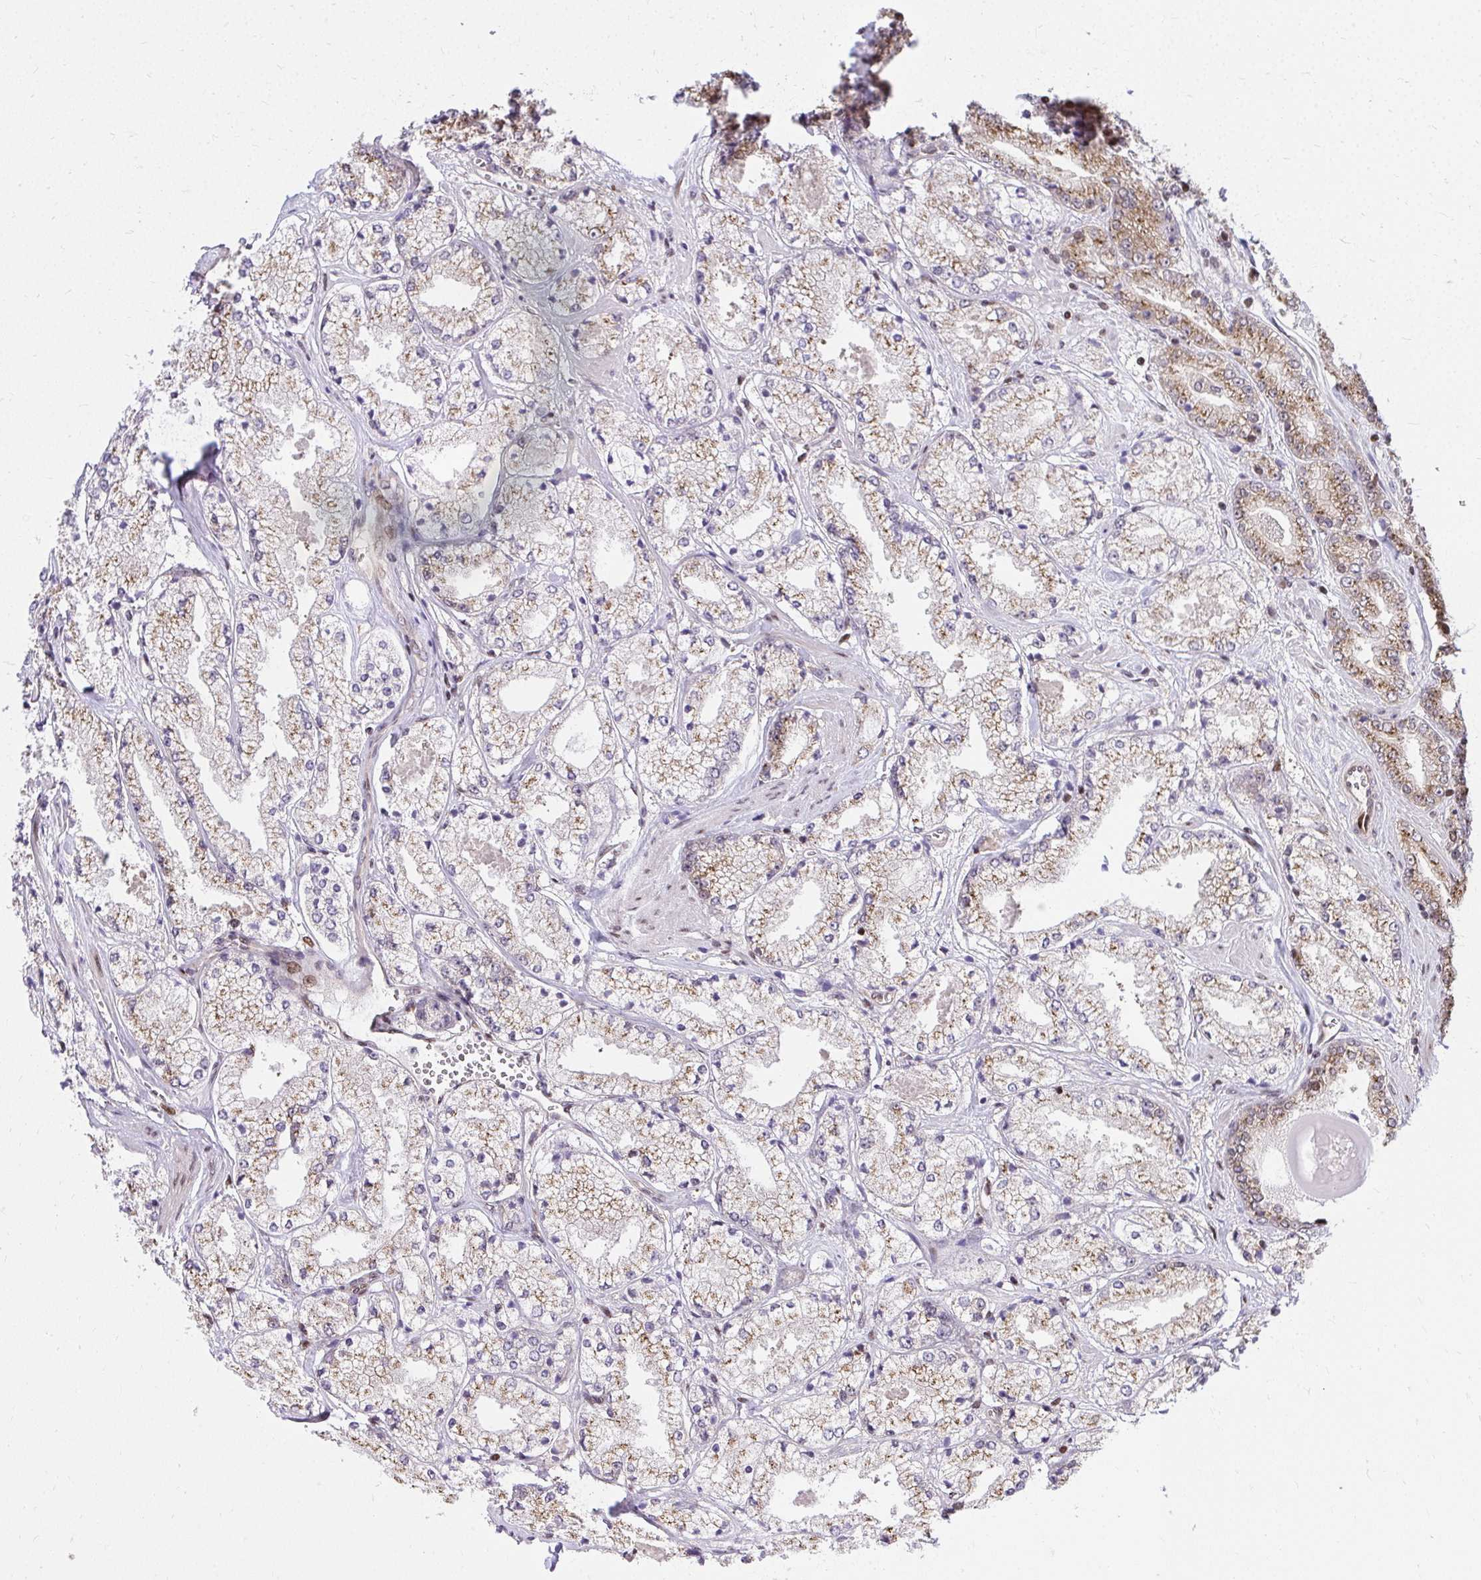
{"staining": {"intensity": "moderate", "quantity": "25%-75%", "location": "cytoplasmic/membranous"}, "tissue": "prostate cancer", "cell_type": "Tumor cells", "image_type": "cancer", "snomed": [{"axis": "morphology", "description": "Adenocarcinoma, High grade"}, {"axis": "topography", "description": "Prostate"}], "caption": "The micrograph reveals immunohistochemical staining of prostate cancer (high-grade adenocarcinoma). There is moderate cytoplasmic/membranous expression is identified in about 25%-75% of tumor cells.", "gene": "PIGY", "patient": {"sex": "male", "age": 63}}